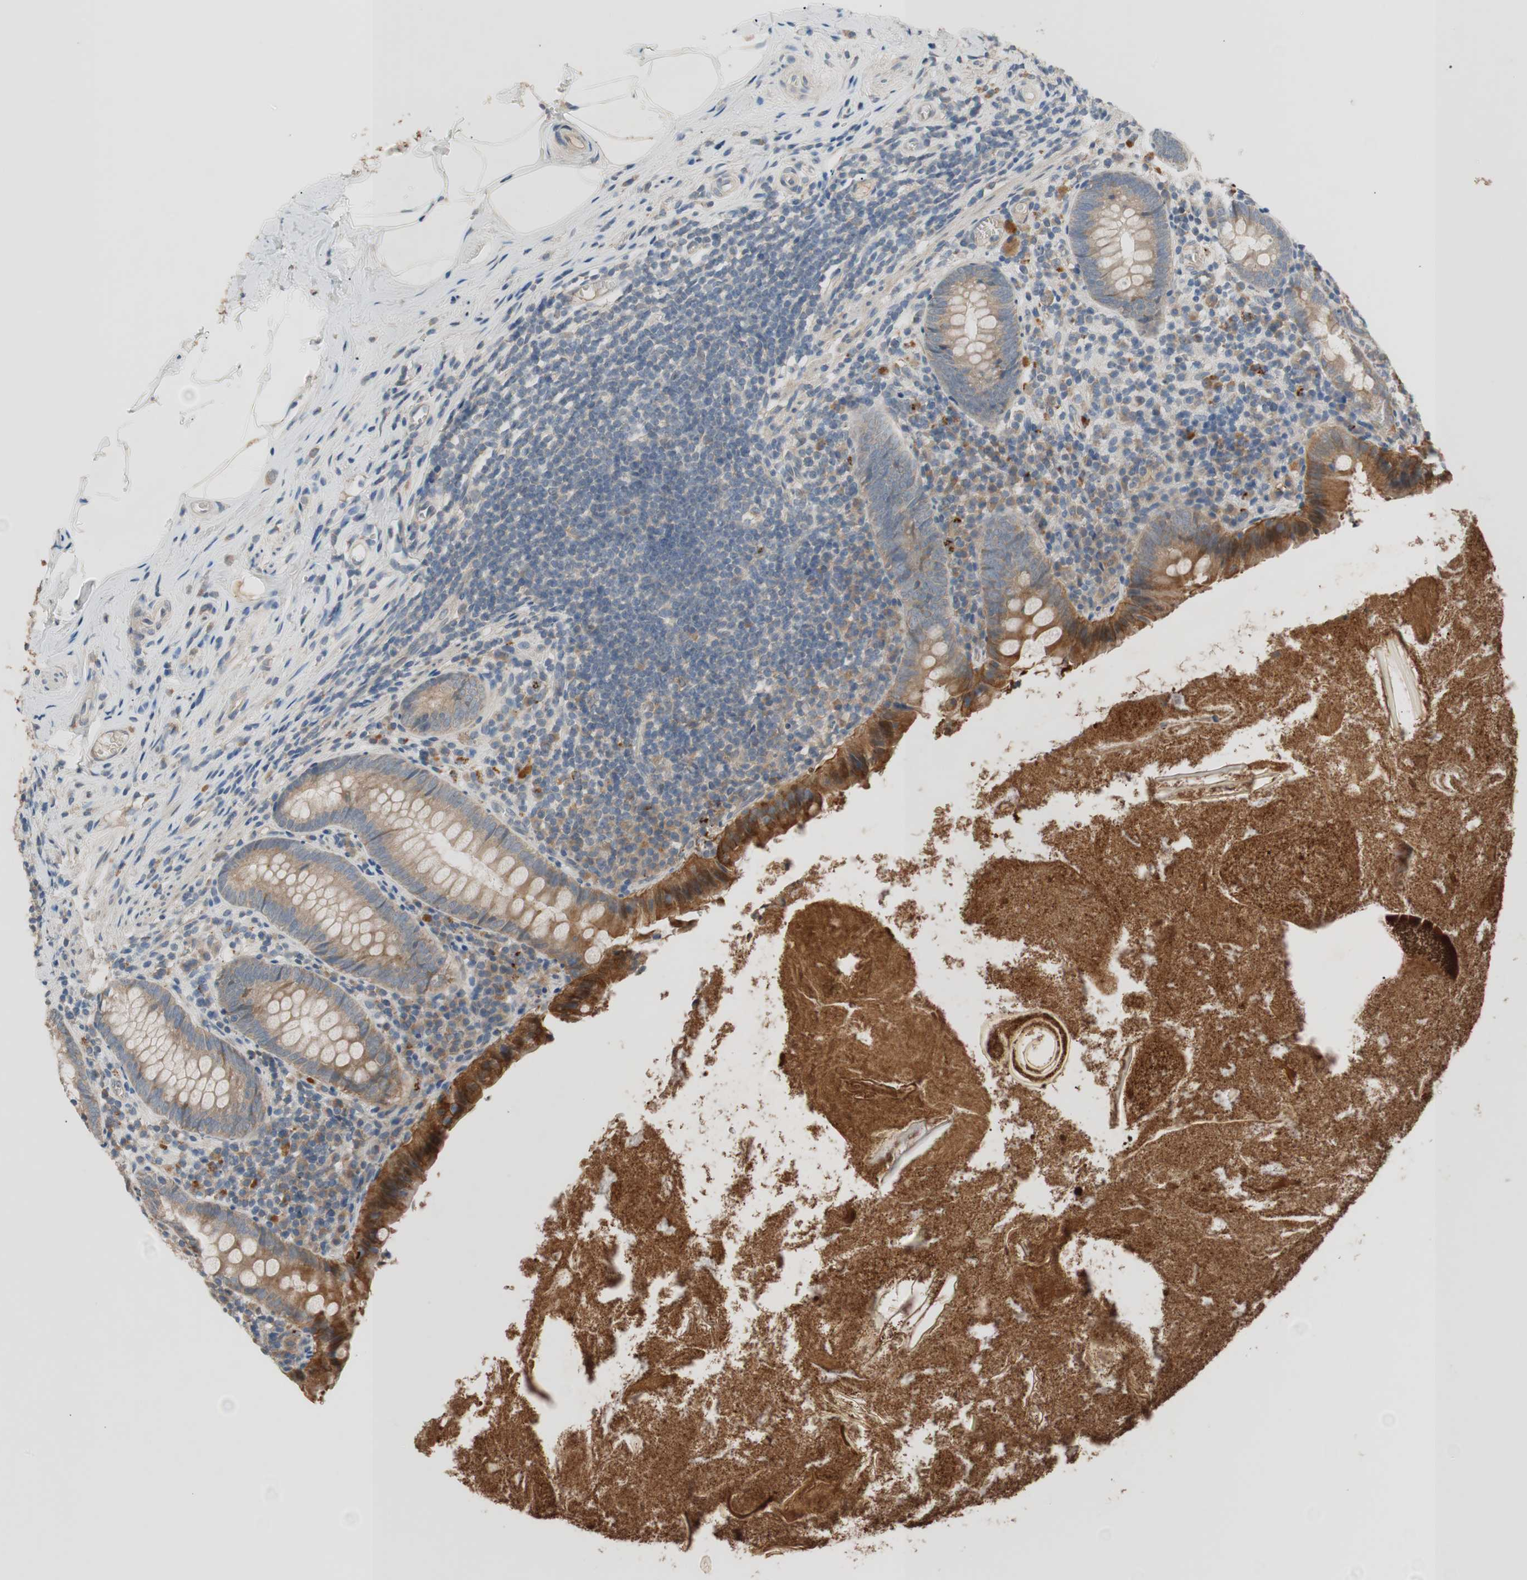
{"staining": {"intensity": "strong", "quantity": ">75%", "location": "cytoplasmic/membranous"}, "tissue": "appendix", "cell_type": "Glandular cells", "image_type": "normal", "snomed": [{"axis": "morphology", "description": "Normal tissue, NOS"}, {"axis": "topography", "description": "Appendix"}], "caption": "Immunohistochemistry histopathology image of benign appendix: human appendix stained using immunohistochemistry shows high levels of strong protein expression localized specifically in the cytoplasmic/membranous of glandular cells, appearing as a cytoplasmic/membranous brown color.", "gene": "FADS2", "patient": {"sex": "male", "age": 52}}